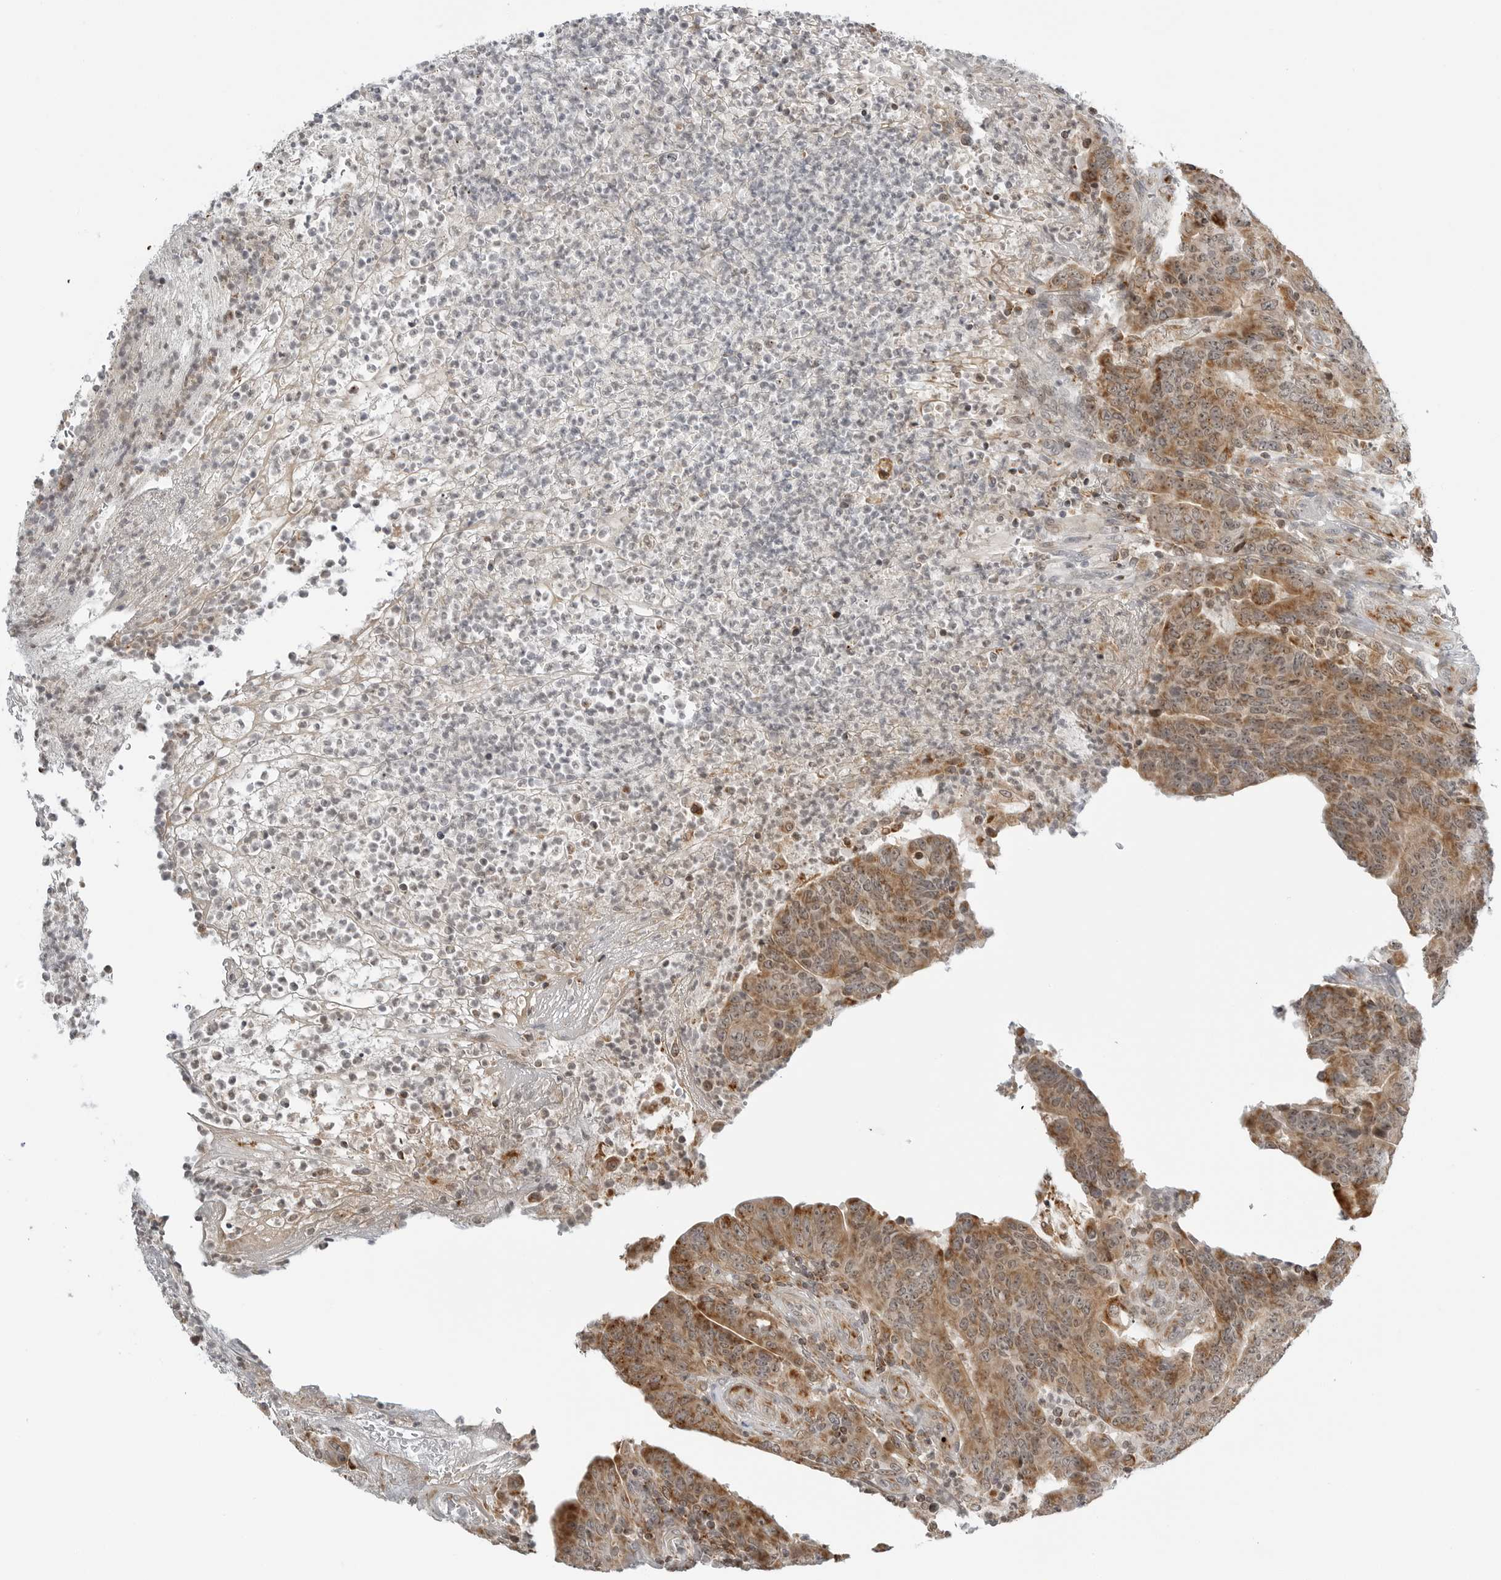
{"staining": {"intensity": "moderate", "quantity": ">75%", "location": "cytoplasmic/membranous"}, "tissue": "colorectal cancer", "cell_type": "Tumor cells", "image_type": "cancer", "snomed": [{"axis": "morphology", "description": "Normal tissue, NOS"}, {"axis": "morphology", "description": "Adenocarcinoma, NOS"}, {"axis": "topography", "description": "Colon"}], "caption": "Moderate cytoplasmic/membranous expression is appreciated in about >75% of tumor cells in colorectal adenocarcinoma.", "gene": "PEX2", "patient": {"sex": "female", "age": 75}}